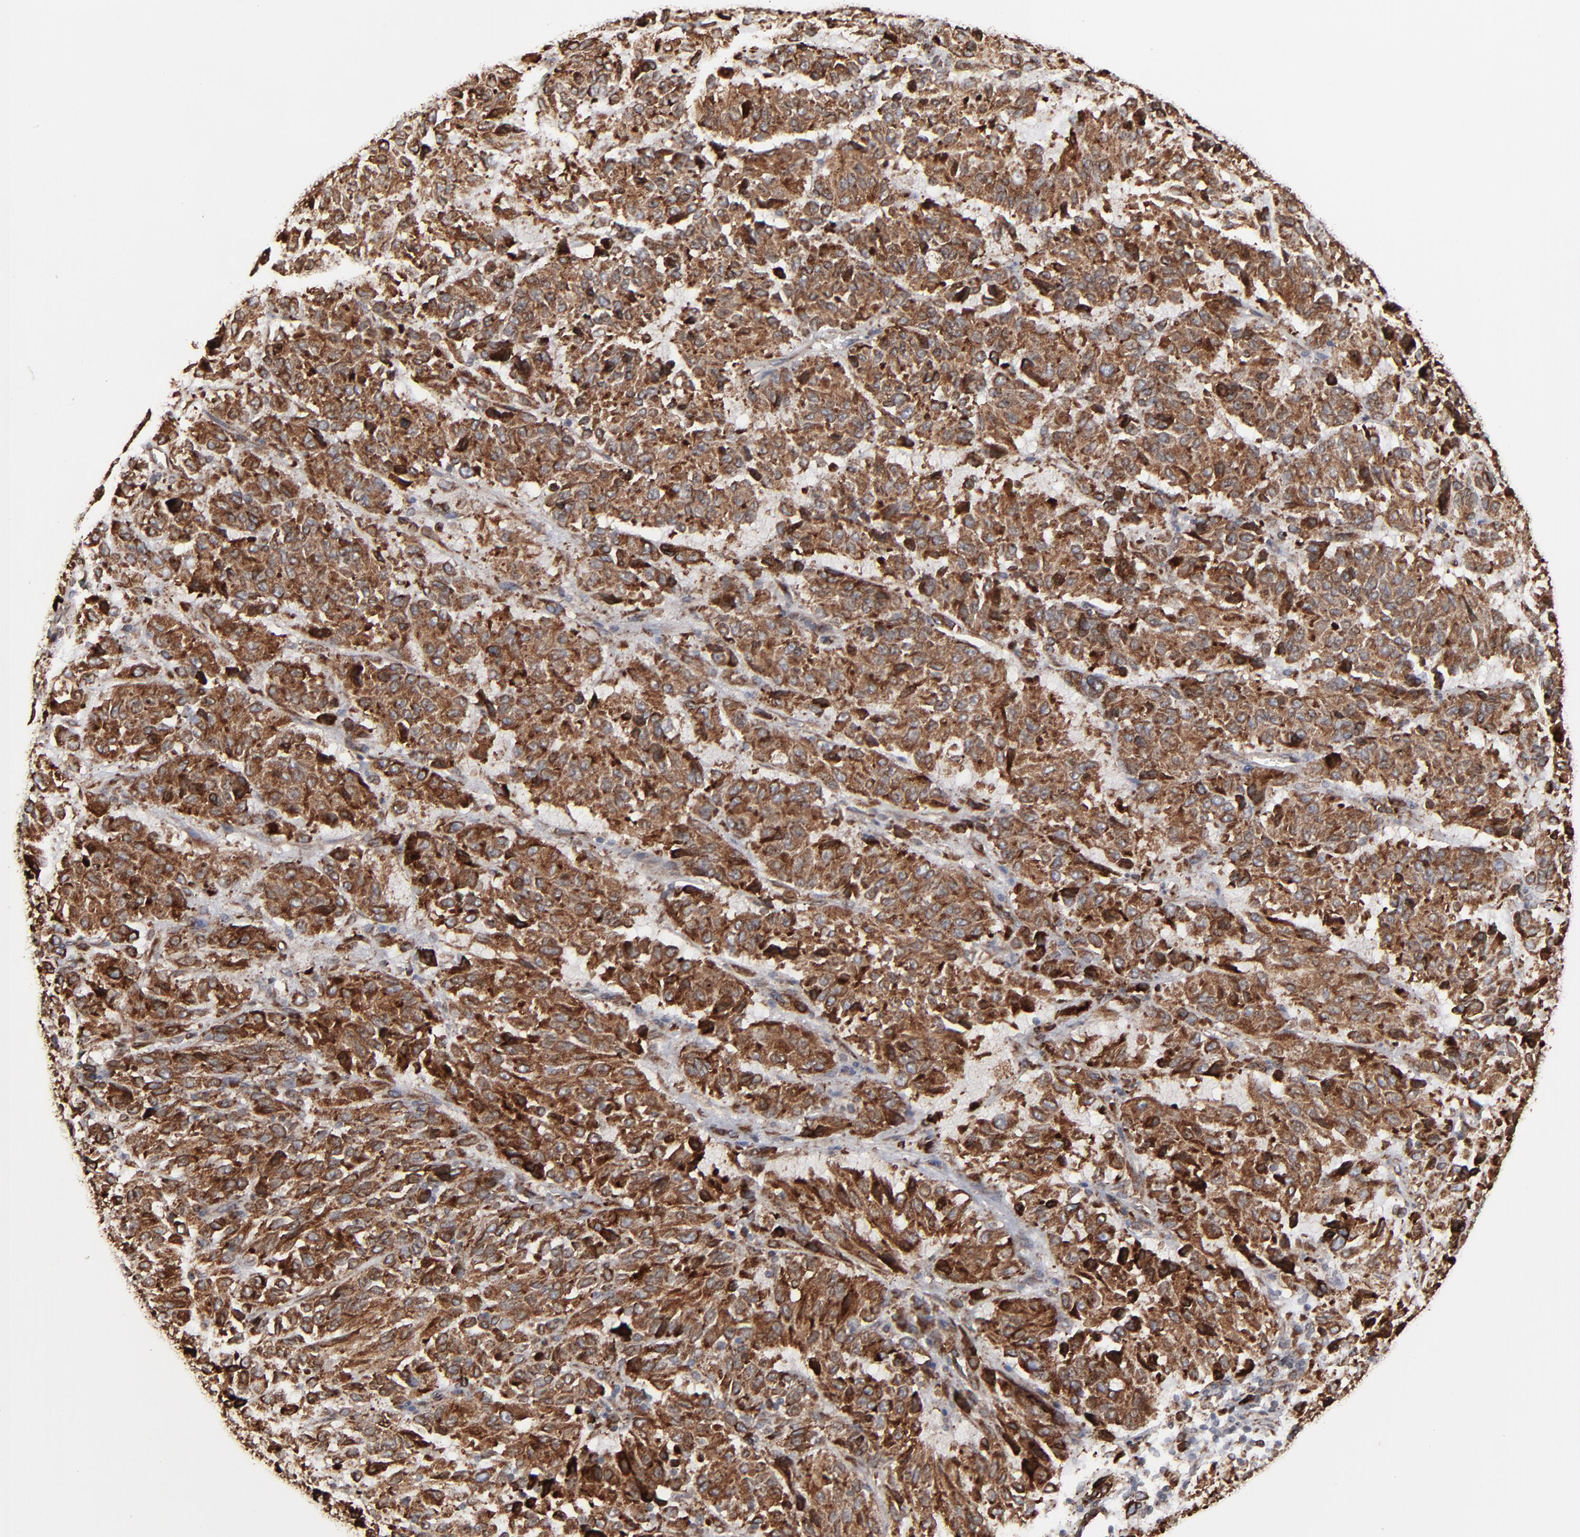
{"staining": {"intensity": "moderate", "quantity": ">75%", "location": "cytoplasmic/membranous"}, "tissue": "melanoma", "cell_type": "Tumor cells", "image_type": "cancer", "snomed": [{"axis": "morphology", "description": "Malignant melanoma, Metastatic site"}, {"axis": "topography", "description": "Lung"}], "caption": "DAB immunohistochemical staining of malignant melanoma (metastatic site) displays moderate cytoplasmic/membranous protein positivity in approximately >75% of tumor cells. (Brightfield microscopy of DAB IHC at high magnification).", "gene": "CNIH1", "patient": {"sex": "male", "age": 64}}